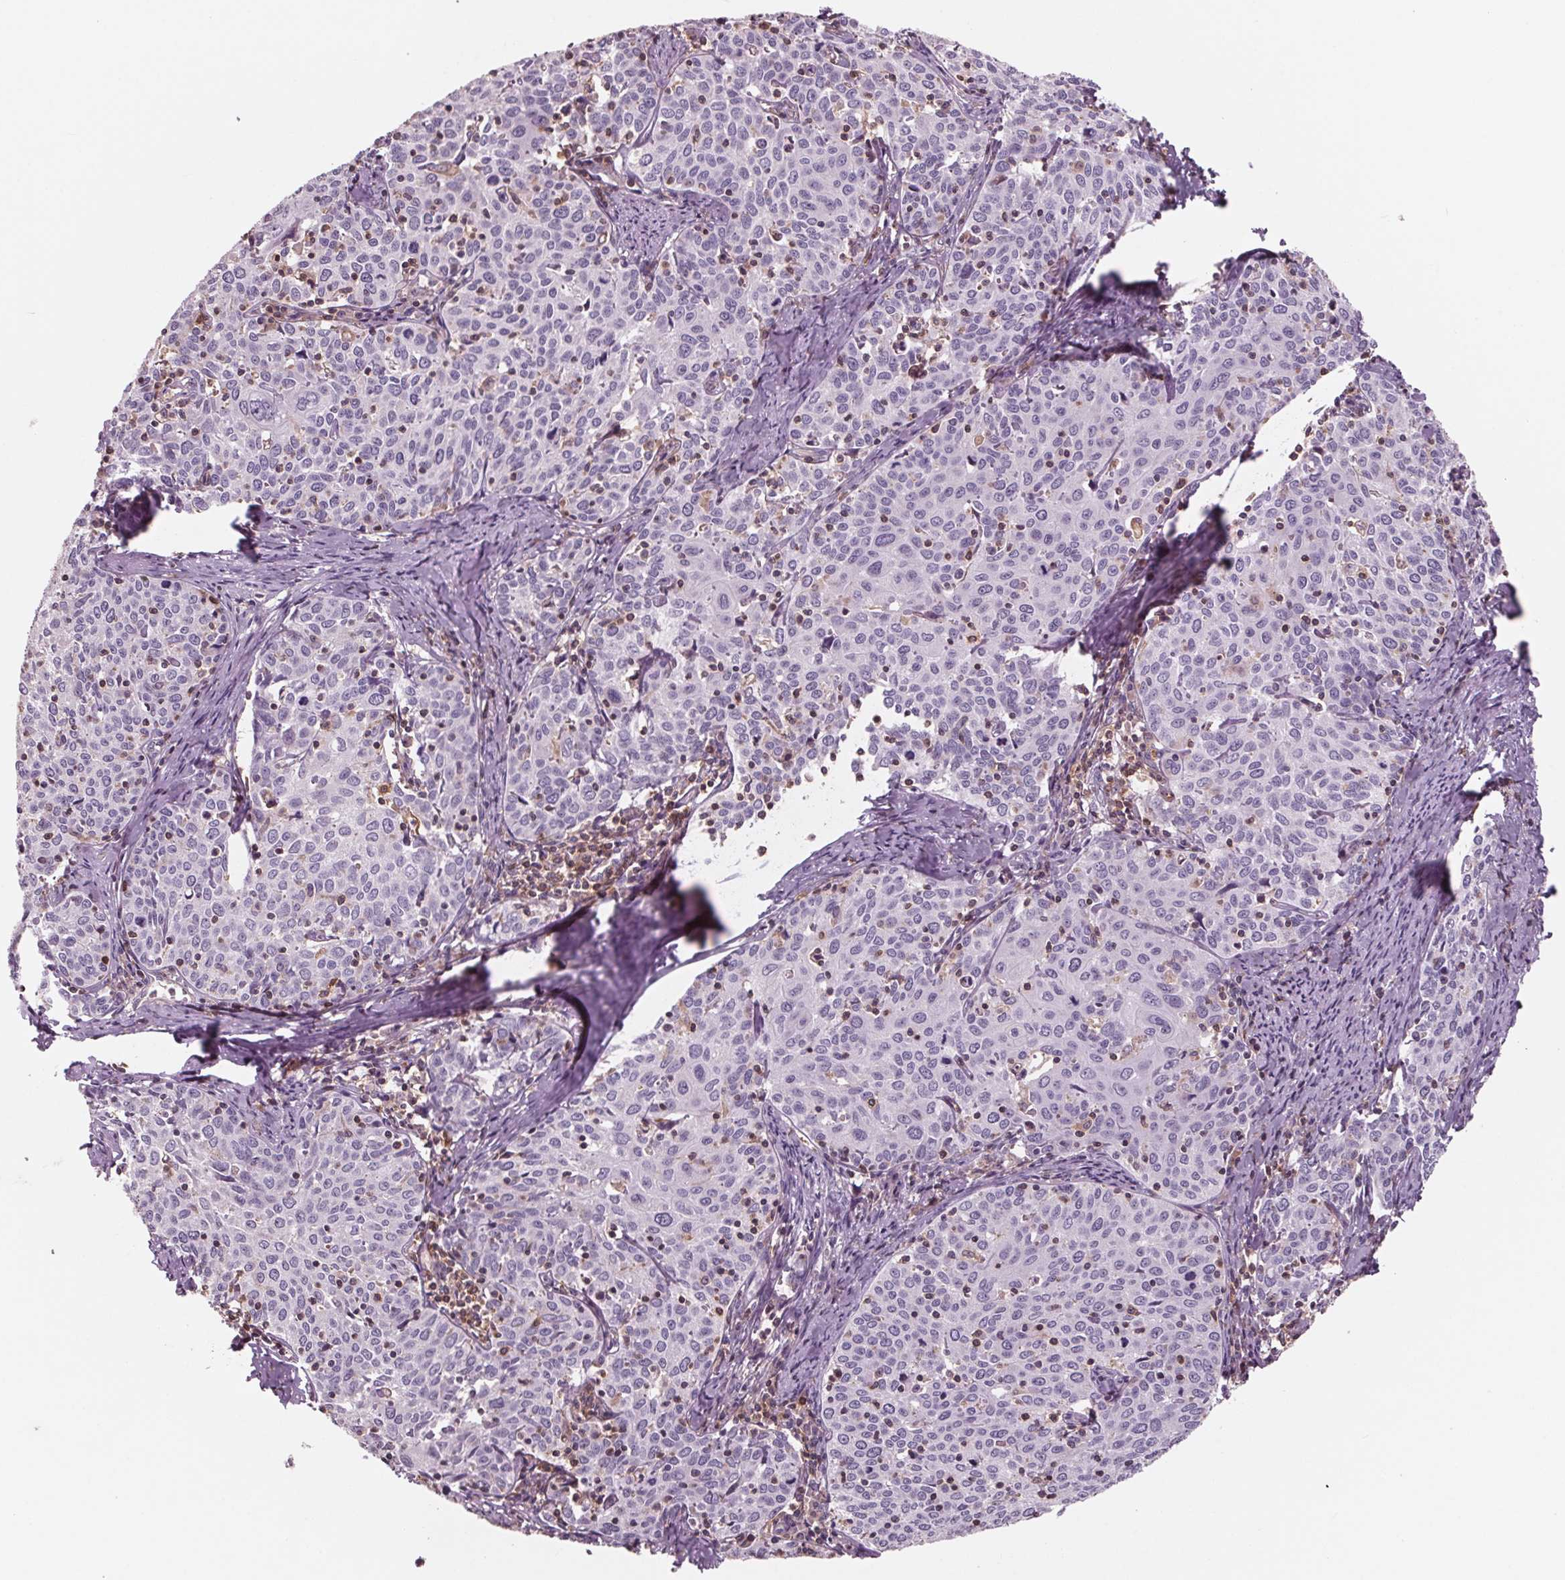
{"staining": {"intensity": "negative", "quantity": "none", "location": "none"}, "tissue": "cervical cancer", "cell_type": "Tumor cells", "image_type": "cancer", "snomed": [{"axis": "morphology", "description": "Squamous cell carcinoma, NOS"}, {"axis": "topography", "description": "Cervix"}], "caption": "Cervical cancer (squamous cell carcinoma) stained for a protein using immunohistochemistry (IHC) exhibits no staining tumor cells.", "gene": "ARHGAP25", "patient": {"sex": "female", "age": 62}}